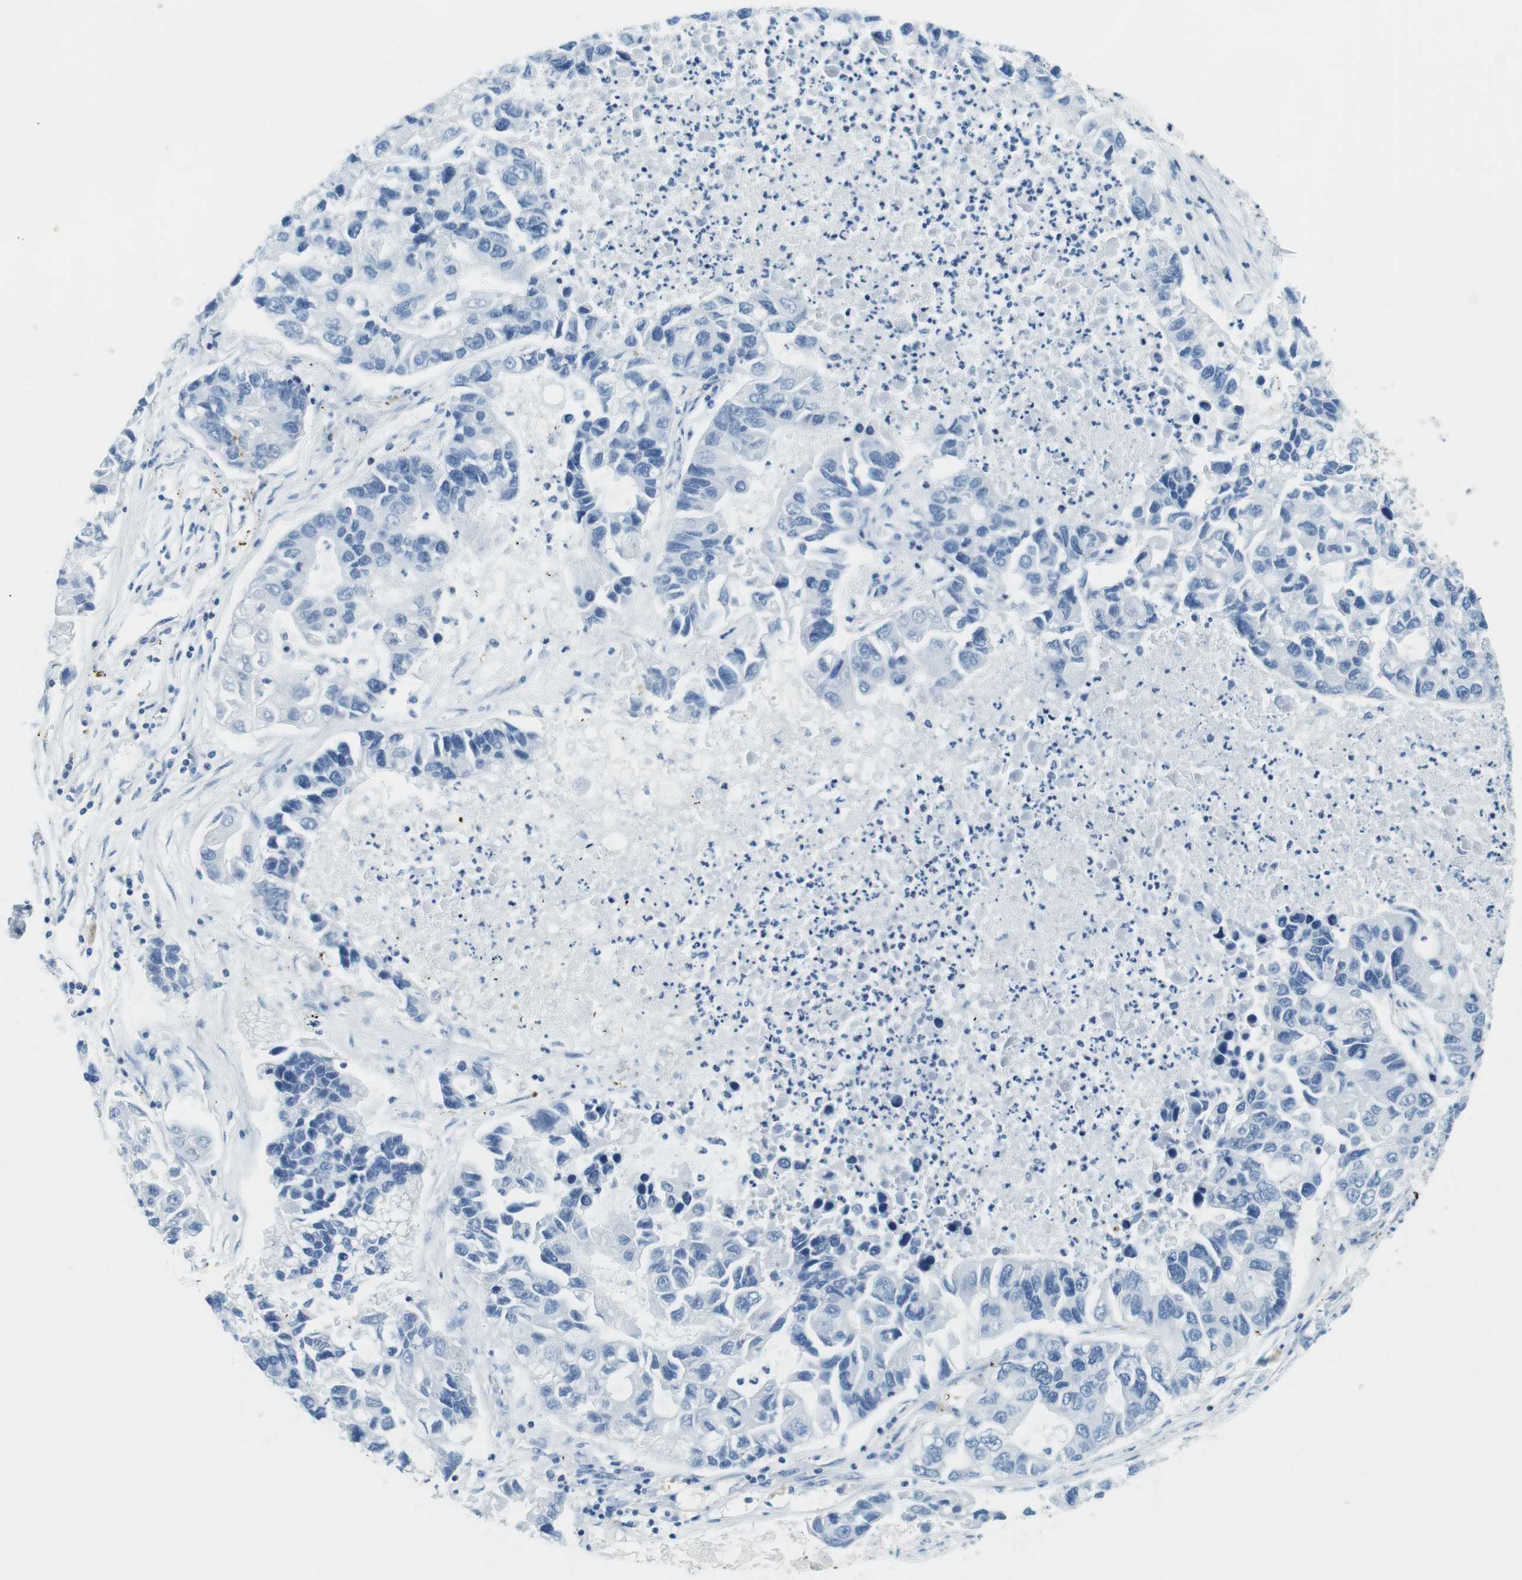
{"staining": {"intensity": "negative", "quantity": "none", "location": "none"}, "tissue": "lung cancer", "cell_type": "Tumor cells", "image_type": "cancer", "snomed": [{"axis": "morphology", "description": "Adenocarcinoma, NOS"}, {"axis": "topography", "description": "Lung"}], "caption": "Micrograph shows no significant protein positivity in tumor cells of adenocarcinoma (lung). The staining was performed using DAB (3,3'-diaminobenzidine) to visualize the protein expression in brown, while the nuclei were stained in blue with hematoxylin (Magnification: 20x).", "gene": "LAT", "patient": {"sex": "female", "age": 51}}